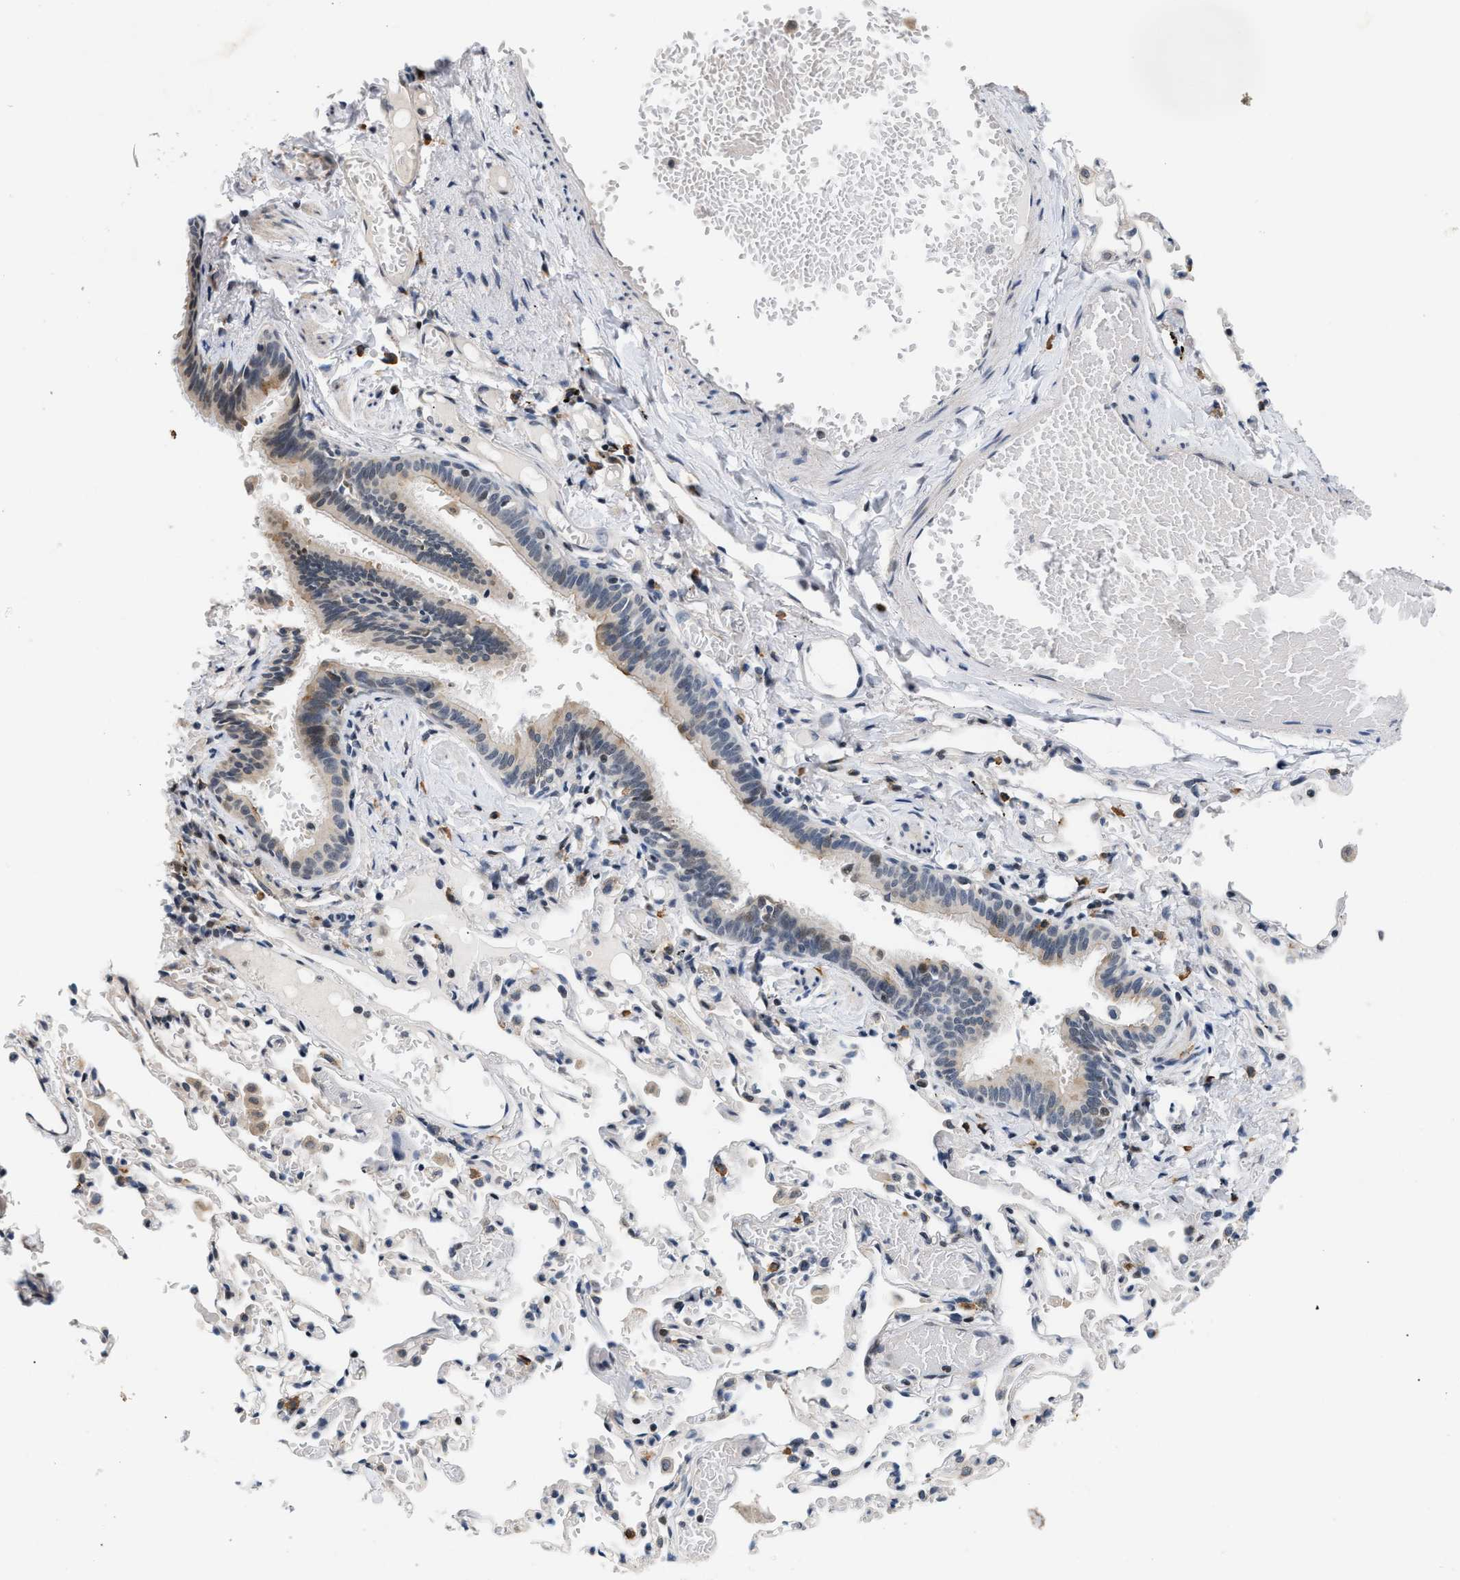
{"staining": {"intensity": "moderate", "quantity": "25%-75%", "location": "cytoplasmic/membranous,nuclear"}, "tissue": "bronchus", "cell_type": "Respiratory epithelial cells", "image_type": "normal", "snomed": [{"axis": "morphology", "description": "Normal tissue, NOS"}, {"axis": "morphology", "description": "Inflammation, NOS"}, {"axis": "topography", "description": "Cartilage tissue"}, {"axis": "topography", "description": "Lung"}], "caption": "Immunohistochemistry (DAB) staining of benign human bronchus demonstrates moderate cytoplasmic/membranous,nuclear protein staining in about 25%-75% of respiratory epithelial cells.", "gene": "TXNRD3", "patient": {"sex": "male", "age": 71}}